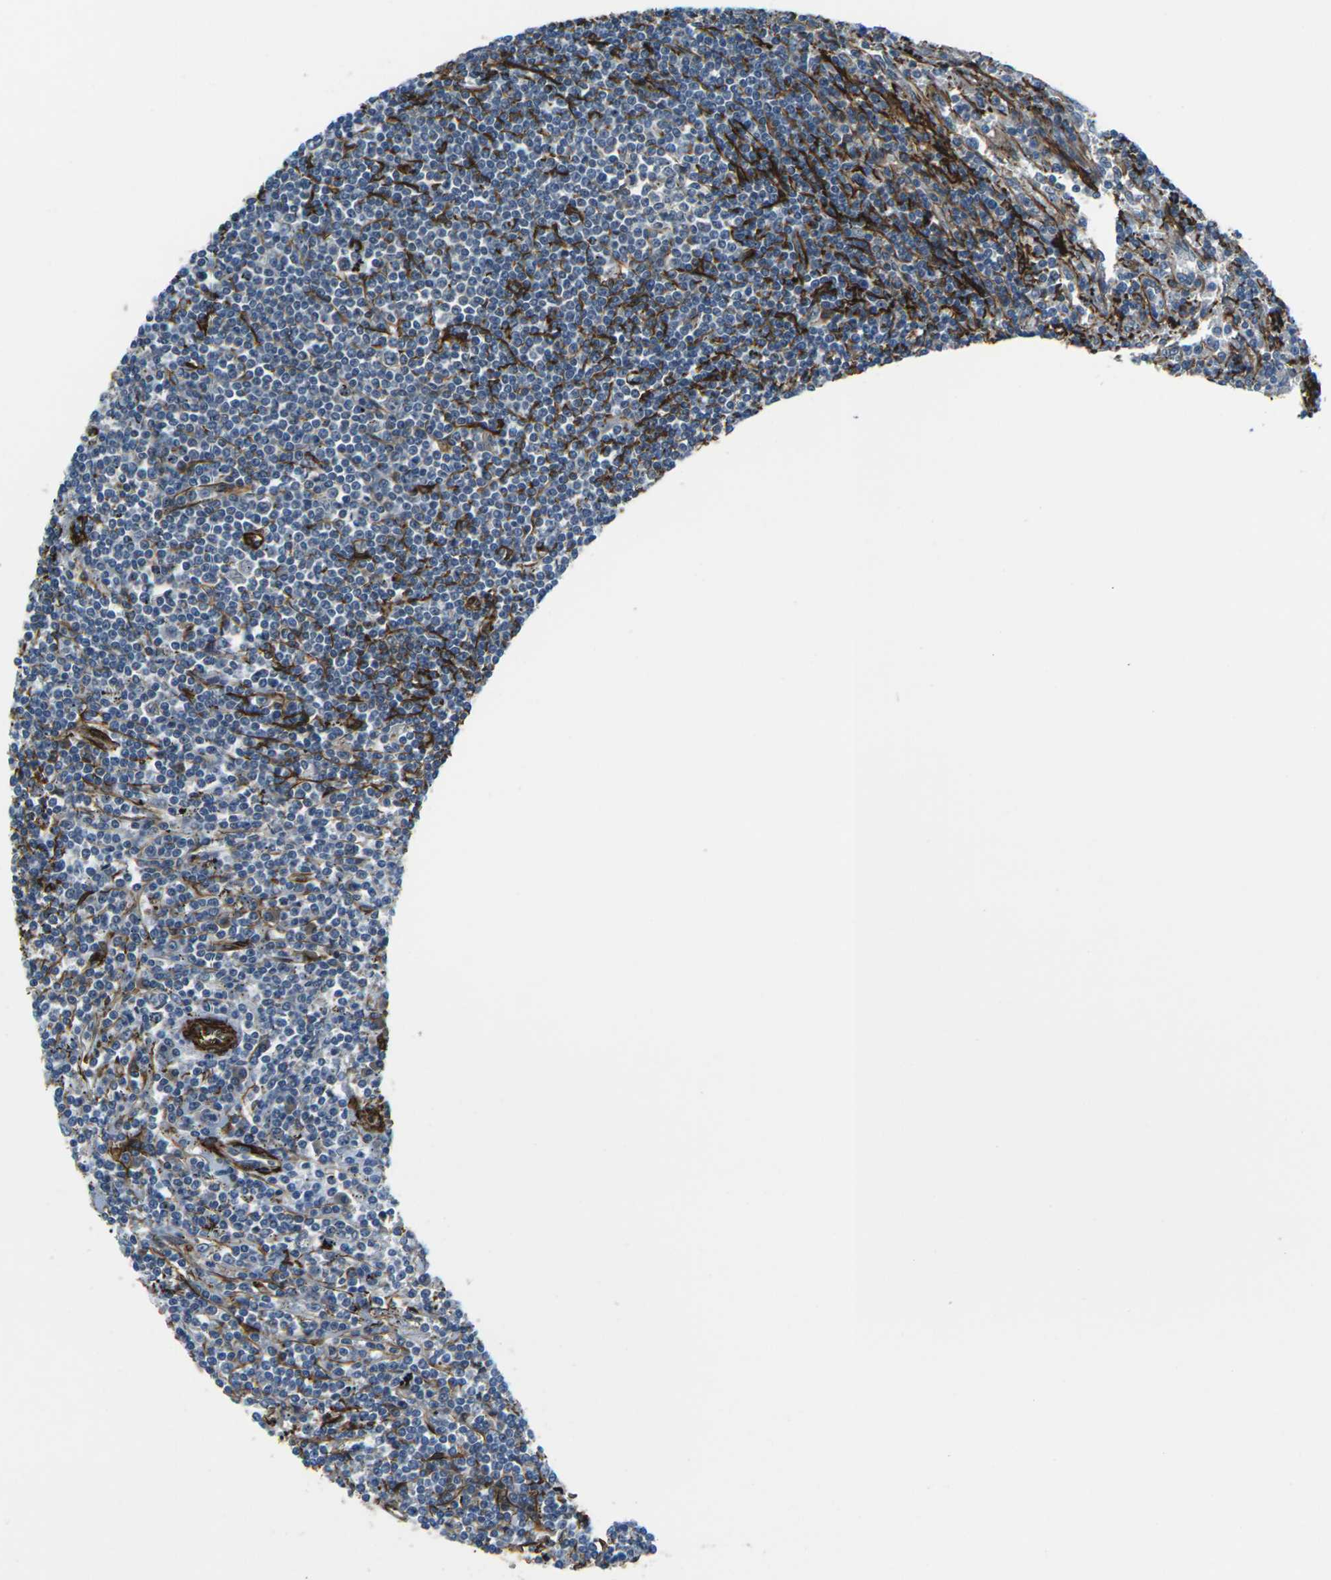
{"staining": {"intensity": "negative", "quantity": "none", "location": "none"}, "tissue": "lymphoma", "cell_type": "Tumor cells", "image_type": "cancer", "snomed": [{"axis": "morphology", "description": "Malignant lymphoma, non-Hodgkin's type, Low grade"}, {"axis": "topography", "description": "Spleen"}], "caption": "An immunohistochemistry photomicrograph of lymphoma is shown. There is no staining in tumor cells of lymphoma. The staining was performed using DAB (3,3'-diaminobenzidine) to visualize the protein expression in brown, while the nuclei were stained in blue with hematoxylin (Magnification: 20x).", "gene": "GRAMD1C", "patient": {"sex": "male", "age": 76}}